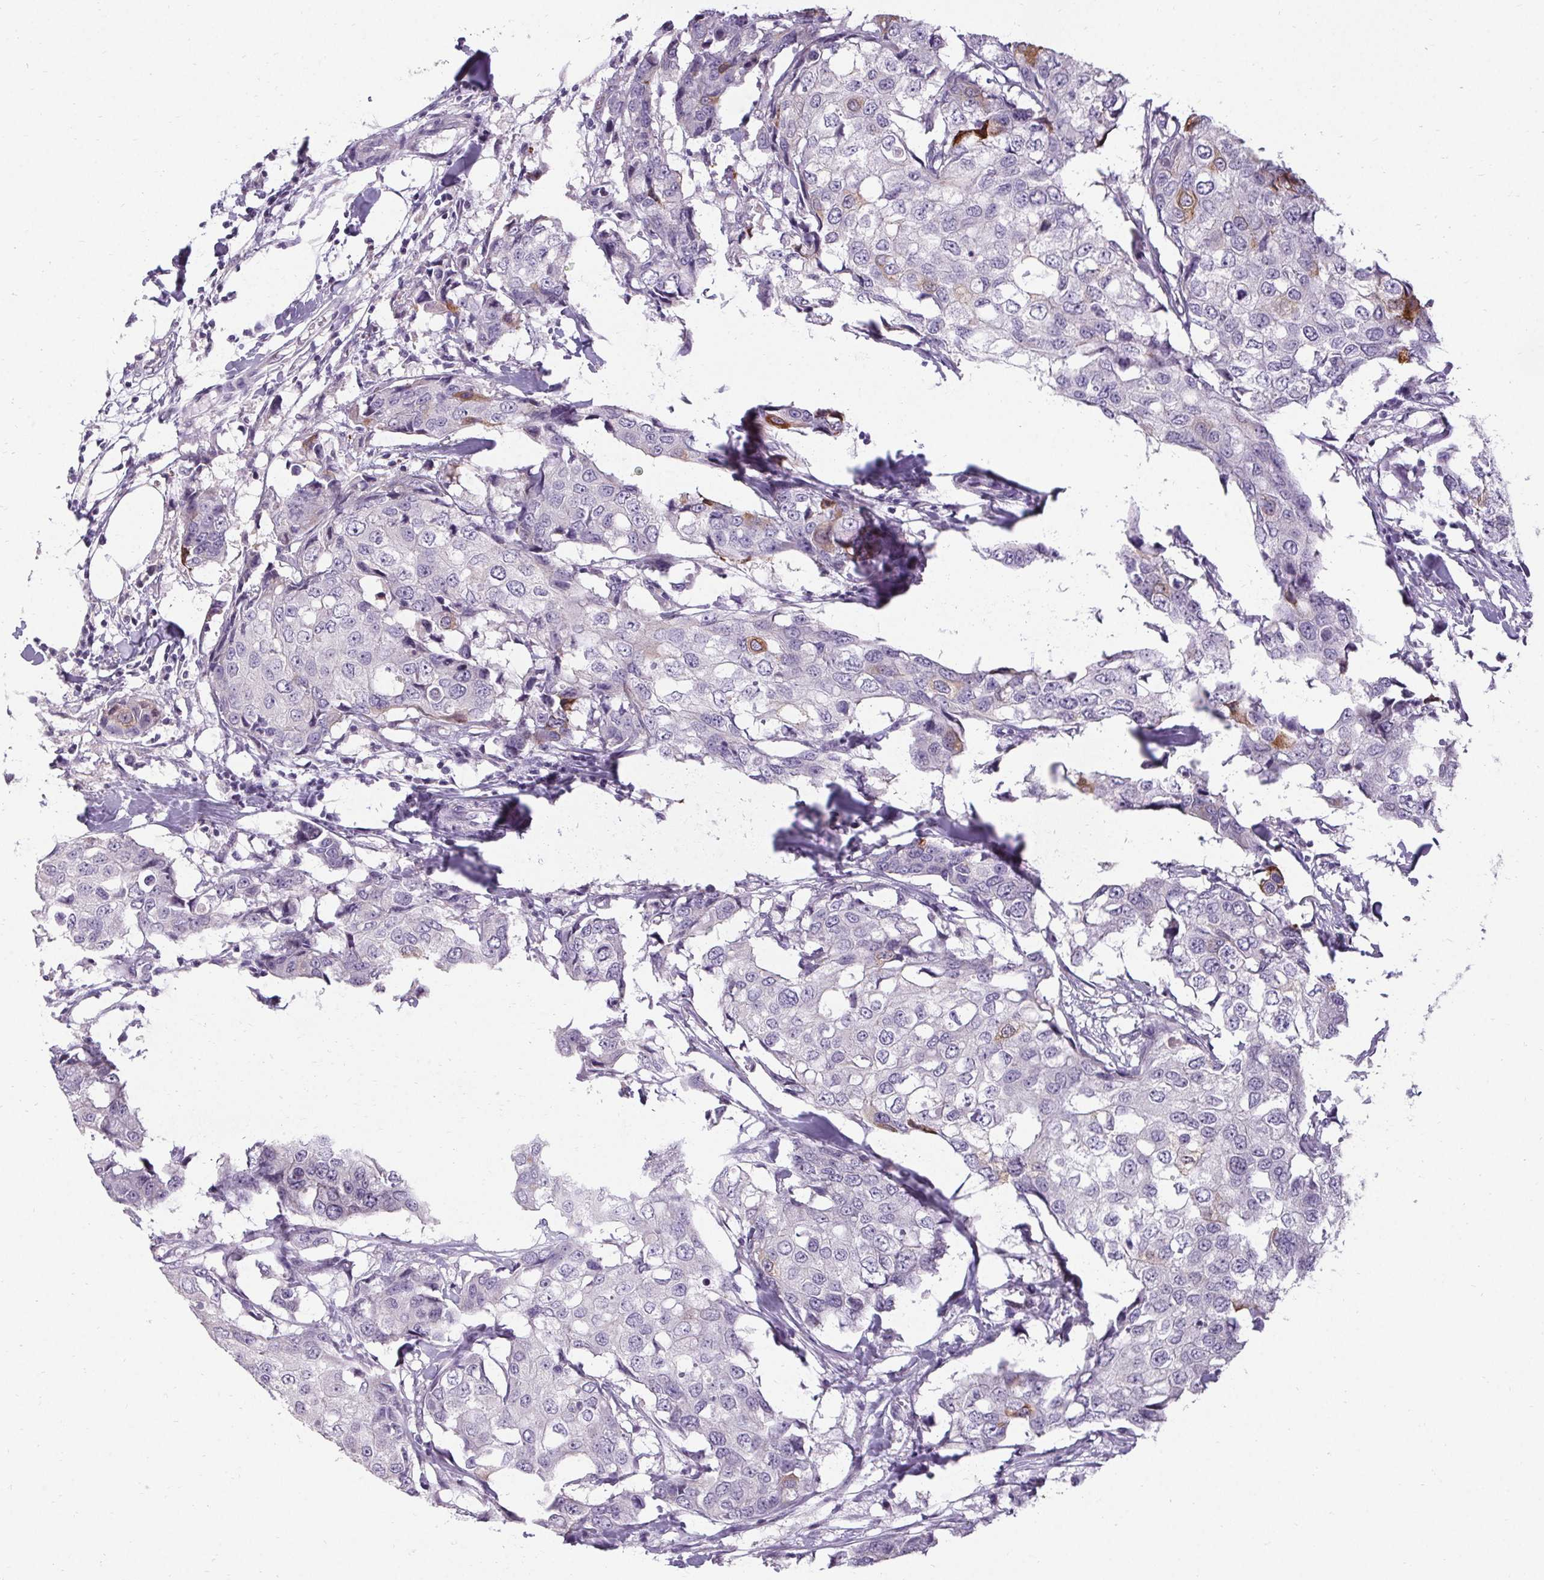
{"staining": {"intensity": "moderate", "quantity": "<25%", "location": "cytoplasmic/membranous"}, "tissue": "breast cancer", "cell_type": "Tumor cells", "image_type": "cancer", "snomed": [{"axis": "morphology", "description": "Duct carcinoma"}, {"axis": "topography", "description": "Breast"}], "caption": "Protein staining demonstrates moderate cytoplasmic/membranous expression in approximately <25% of tumor cells in breast cancer. Nuclei are stained in blue.", "gene": "HSD17B3", "patient": {"sex": "female", "age": 27}}